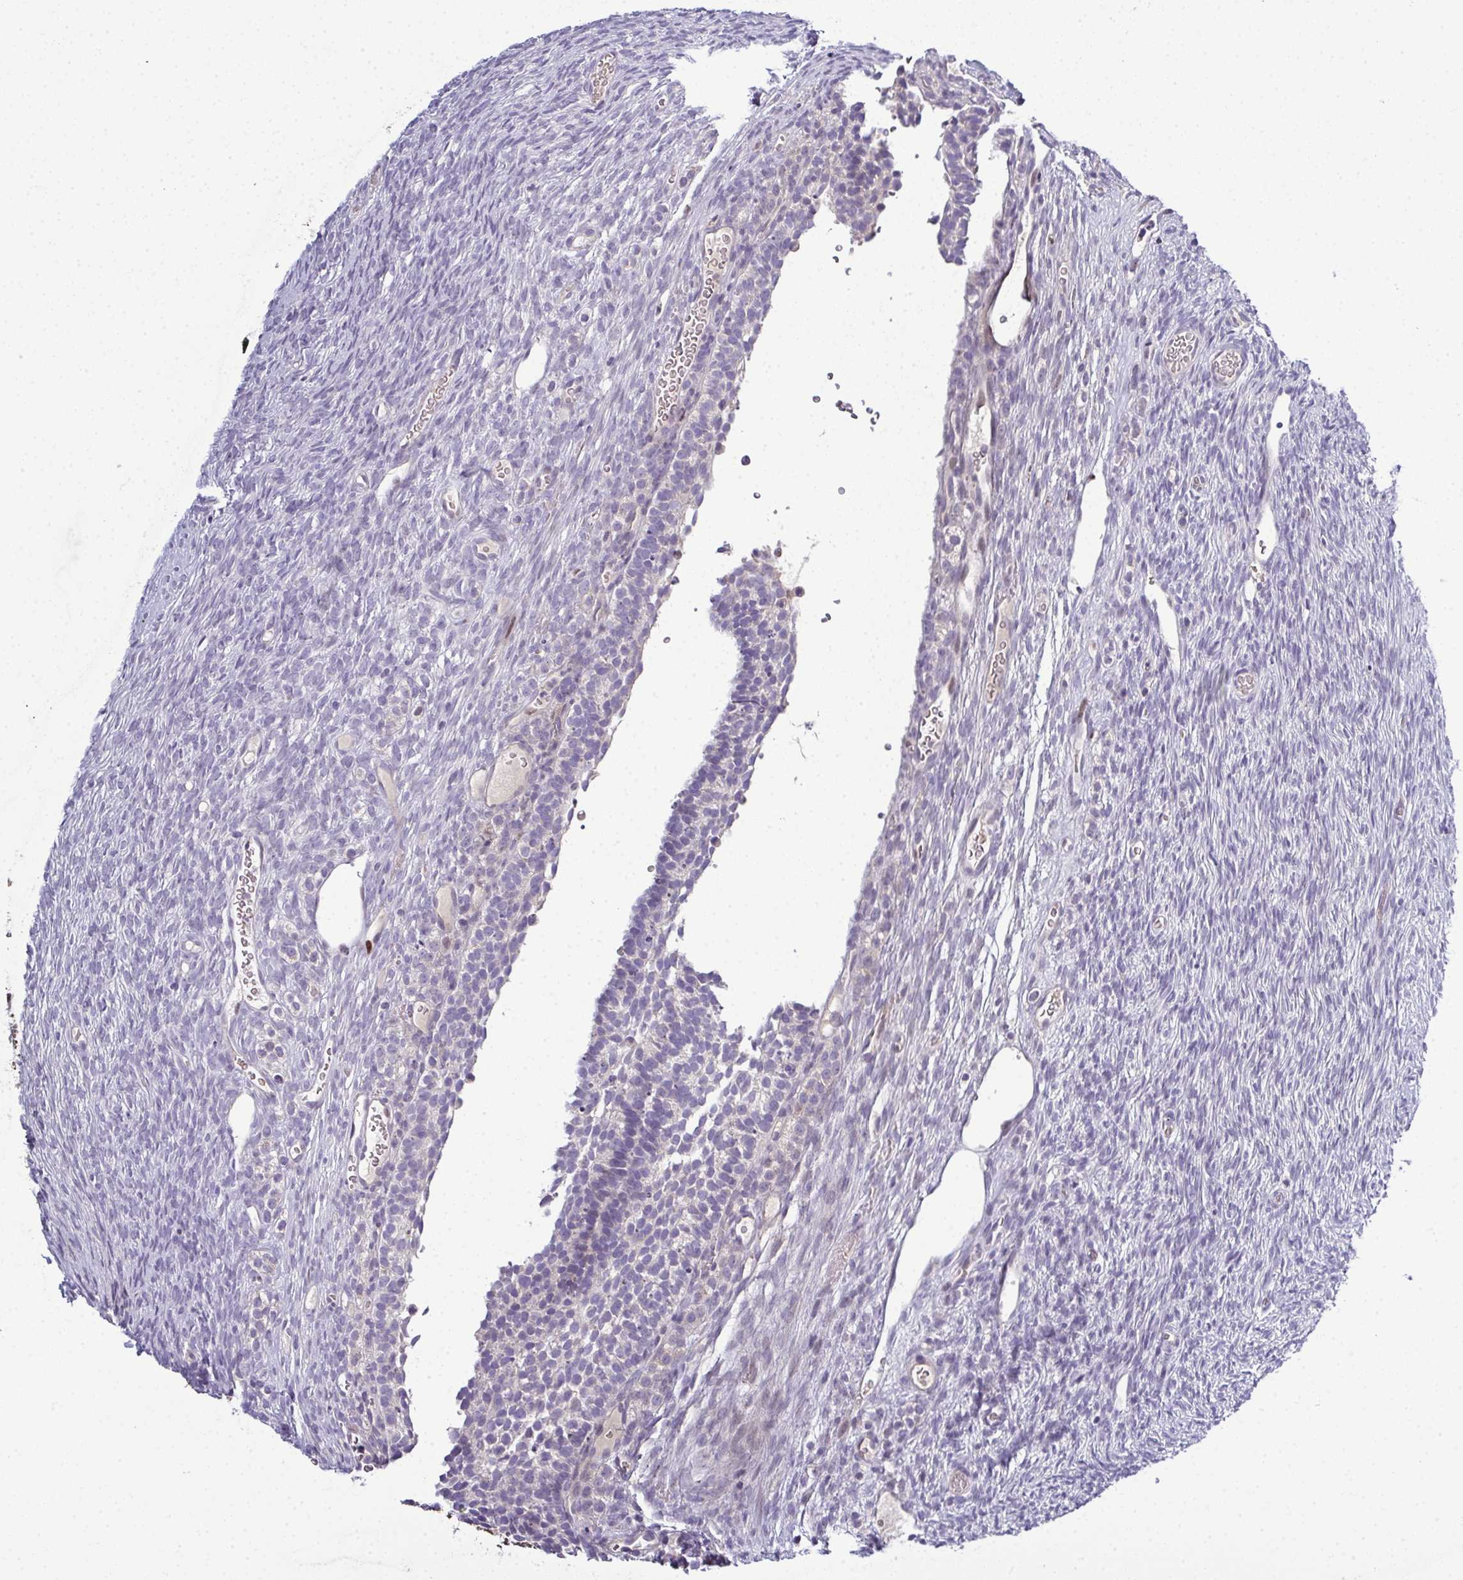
{"staining": {"intensity": "negative", "quantity": "none", "location": "none"}, "tissue": "ovary", "cell_type": "Ovarian stroma cells", "image_type": "normal", "snomed": [{"axis": "morphology", "description": "Normal tissue, NOS"}, {"axis": "topography", "description": "Ovary"}], "caption": "DAB (3,3'-diaminobenzidine) immunohistochemical staining of benign ovary displays no significant staining in ovarian stroma cells.", "gene": "ODF1", "patient": {"sex": "female", "age": 34}}